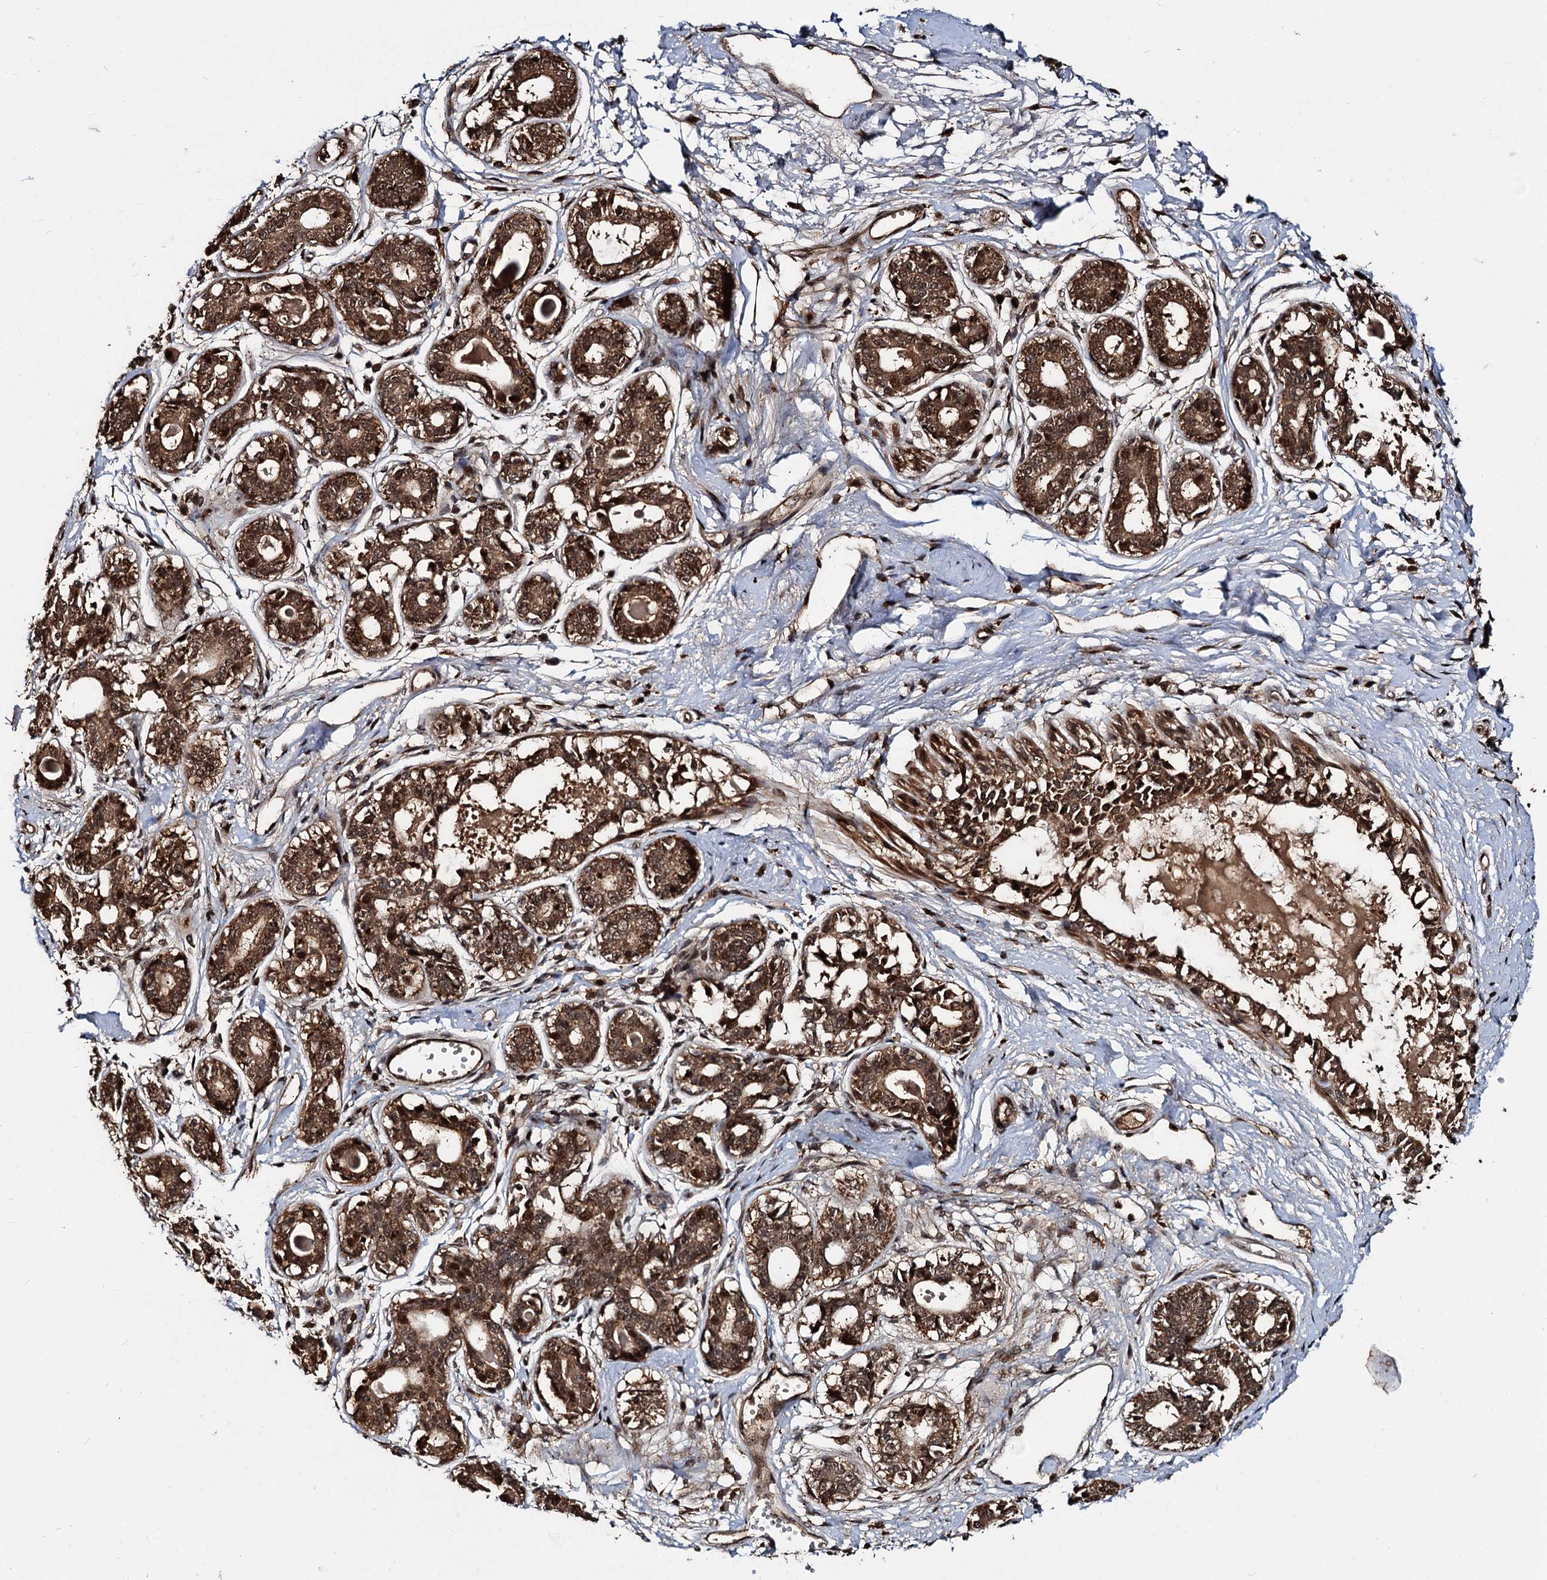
{"staining": {"intensity": "moderate", "quantity": ">75%", "location": "nuclear"}, "tissue": "breast", "cell_type": "Adipocytes", "image_type": "normal", "snomed": [{"axis": "morphology", "description": "Normal tissue, NOS"}, {"axis": "topography", "description": "Breast"}], "caption": "Brown immunohistochemical staining in benign human breast reveals moderate nuclear positivity in approximately >75% of adipocytes. (Stains: DAB in brown, nuclei in blue, Microscopy: brightfield microscopy at high magnification).", "gene": "CEP192", "patient": {"sex": "female", "age": 45}}